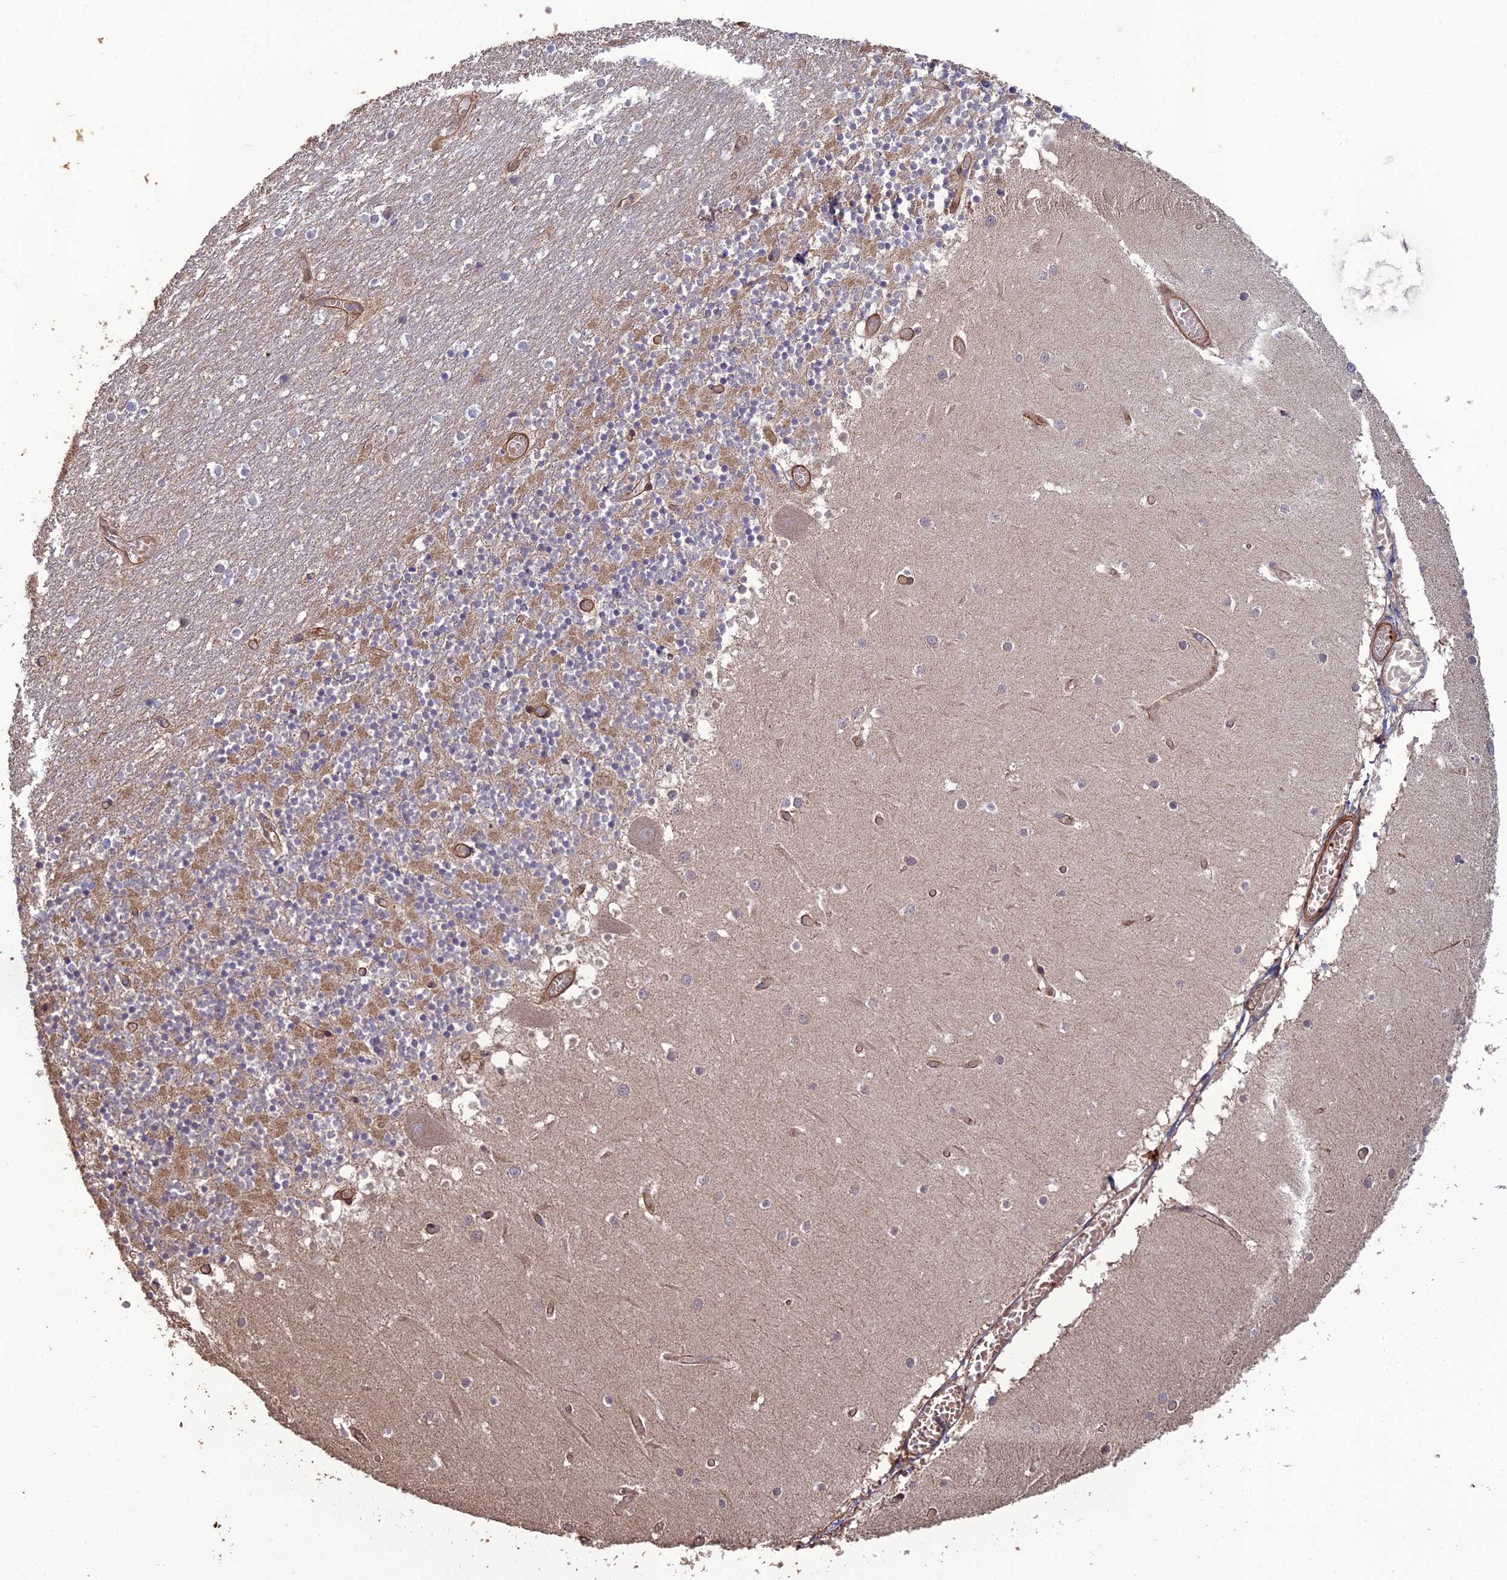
{"staining": {"intensity": "moderate", "quantity": "25%-75%", "location": "cytoplasmic/membranous"}, "tissue": "cerebellum", "cell_type": "Cells in granular layer", "image_type": "normal", "snomed": [{"axis": "morphology", "description": "Normal tissue, NOS"}, {"axis": "topography", "description": "Cerebellum"}], "caption": "Protein analysis of normal cerebellum demonstrates moderate cytoplasmic/membranous expression in approximately 25%-75% of cells in granular layer. The staining was performed using DAB, with brown indicating positive protein expression. Nuclei are stained blue with hematoxylin.", "gene": "ATP6V0A2", "patient": {"sex": "female", "age": 28}}